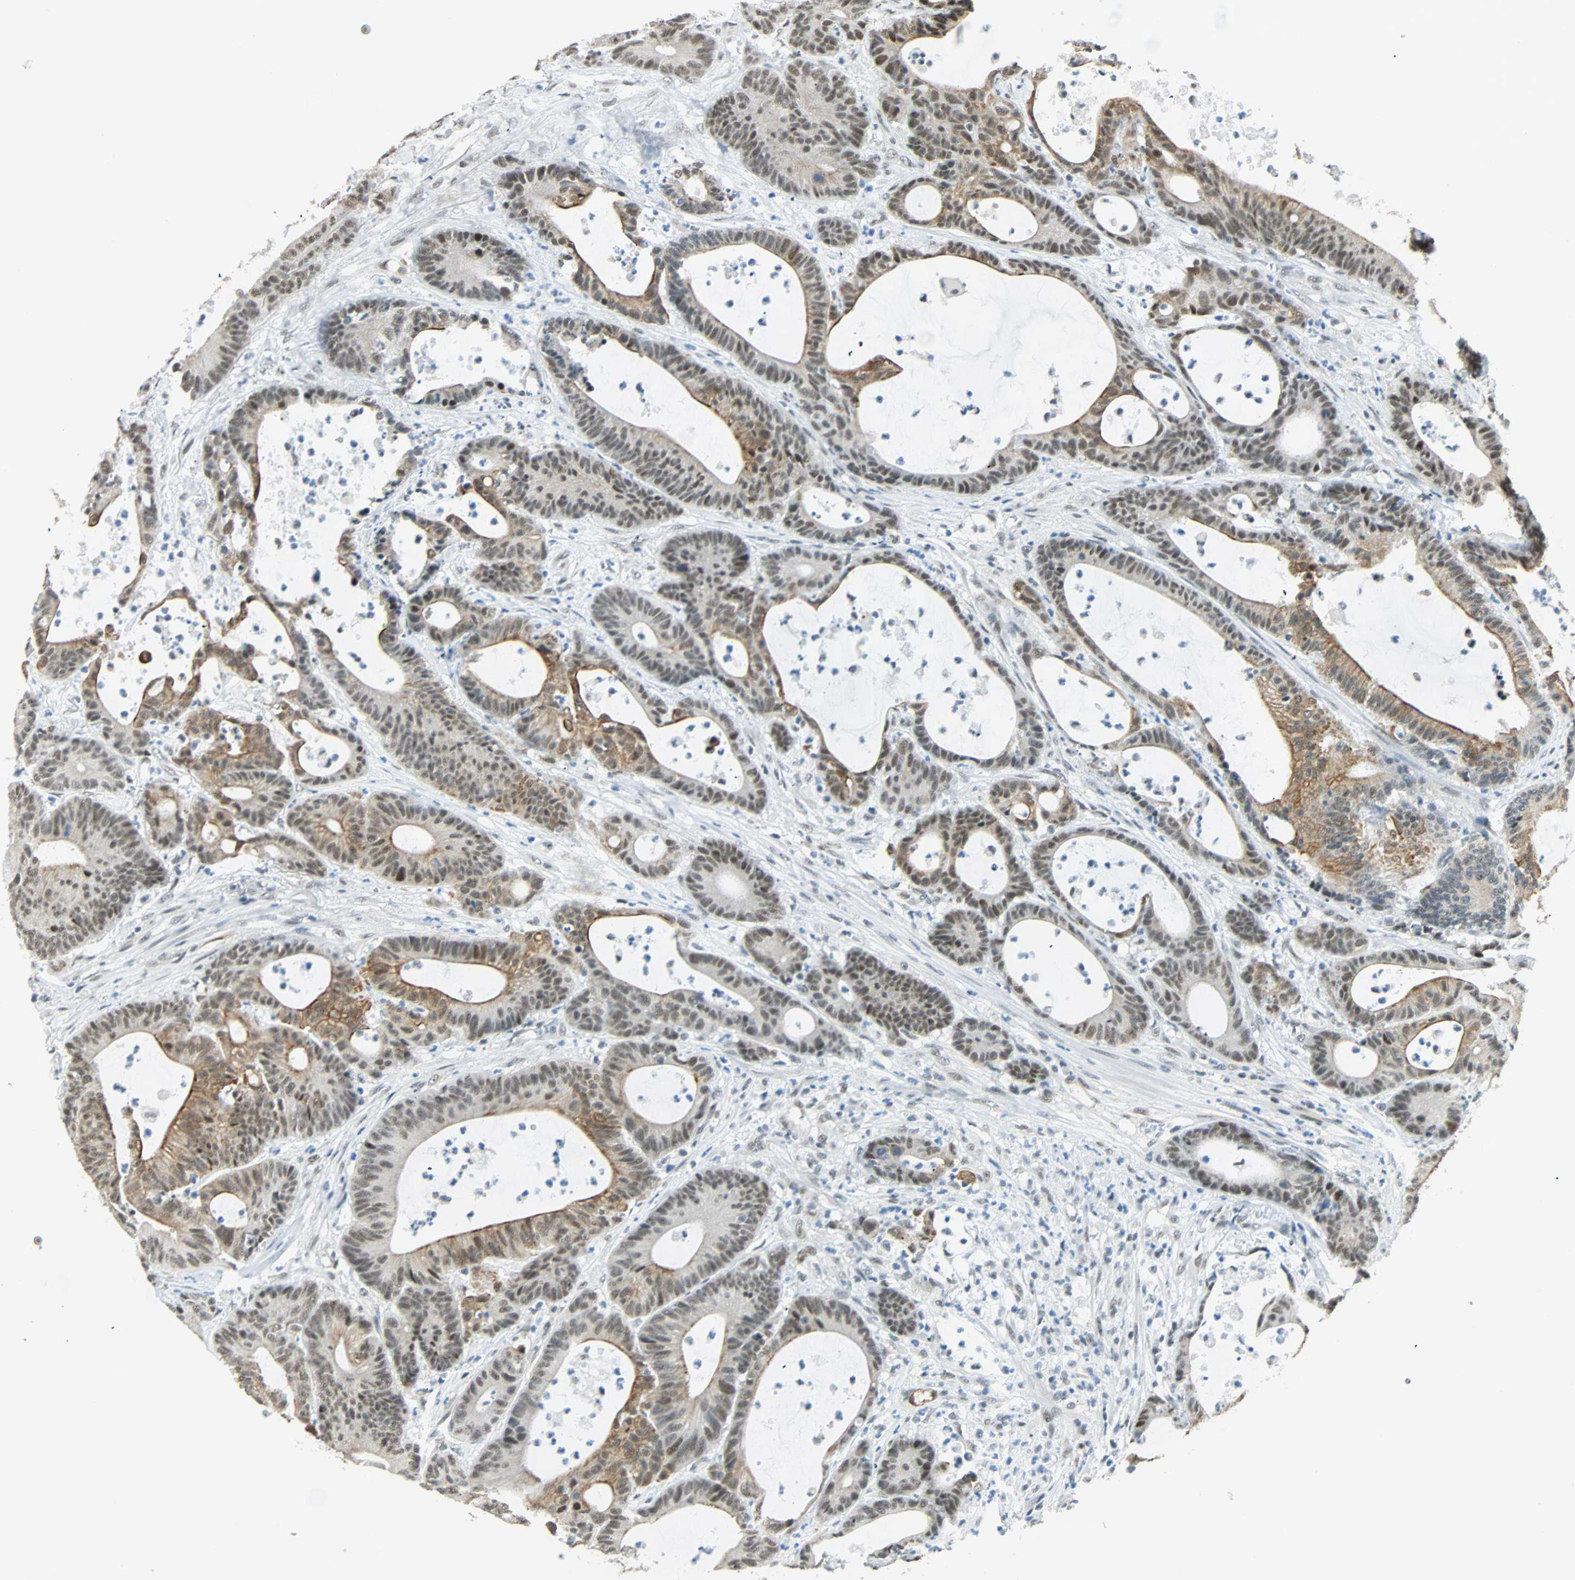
{"staining": {"intensity": "moderate", "quantity": ">75%", "location": "cytoplasmic/membranous,nuclear"}, "tissue": "colorectal cancer", "cell_type": "Tumor cells", "image_type": "cancer", "snomed": [{"axis": "morphology", "description": "Adenocarcinoma, NOS"}, {"axis": "topography", "description": "Colon"}], "caption": "Immunohistochemical staining of adenocarcinoma (colorectal) reveals moderate cytoplasmic/membranous and nuclear protein expression in about >75% of tumor cells.", "gene": "NELFE", "patient": {"sex": "female", "age": 84}}